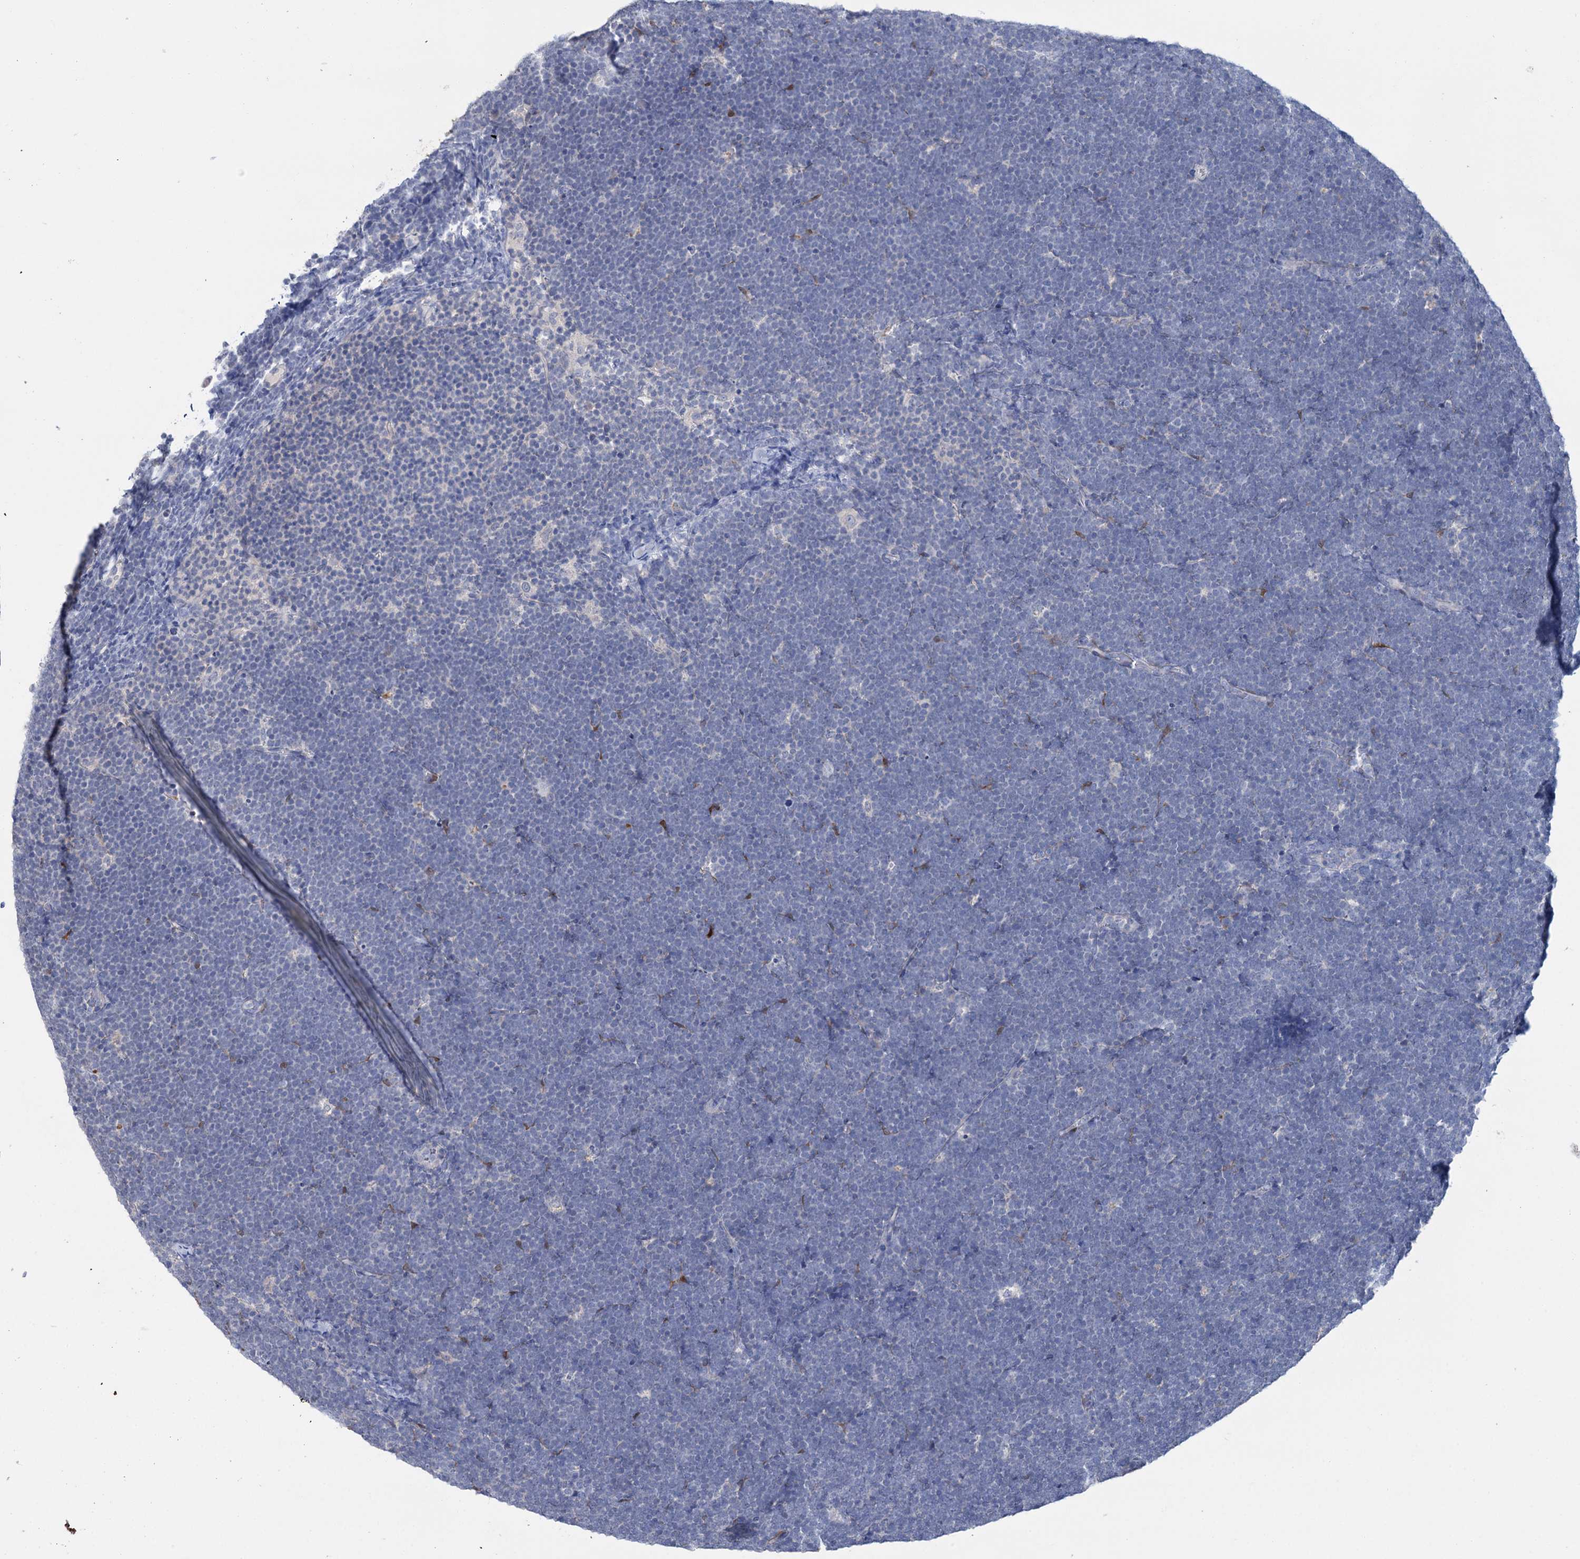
{"staining": {"intensity": "negative", "quantity": "none", "location": "none"}, "tissue": "lymphoma", "cell_type": "Tumor cells", "image_type": "cancer", "snomed": [{"axis": "morphology", "description": "Malignant lymphoma, non-Hodgkin's type, High grade"}, {"axis": "topography", "description": "Lymph node"}], "caption": "Tumor cells show no significant protein staining in lymphoma.", "gene": "LYZL4", "patient": {"sex": "male", "age": 13}}